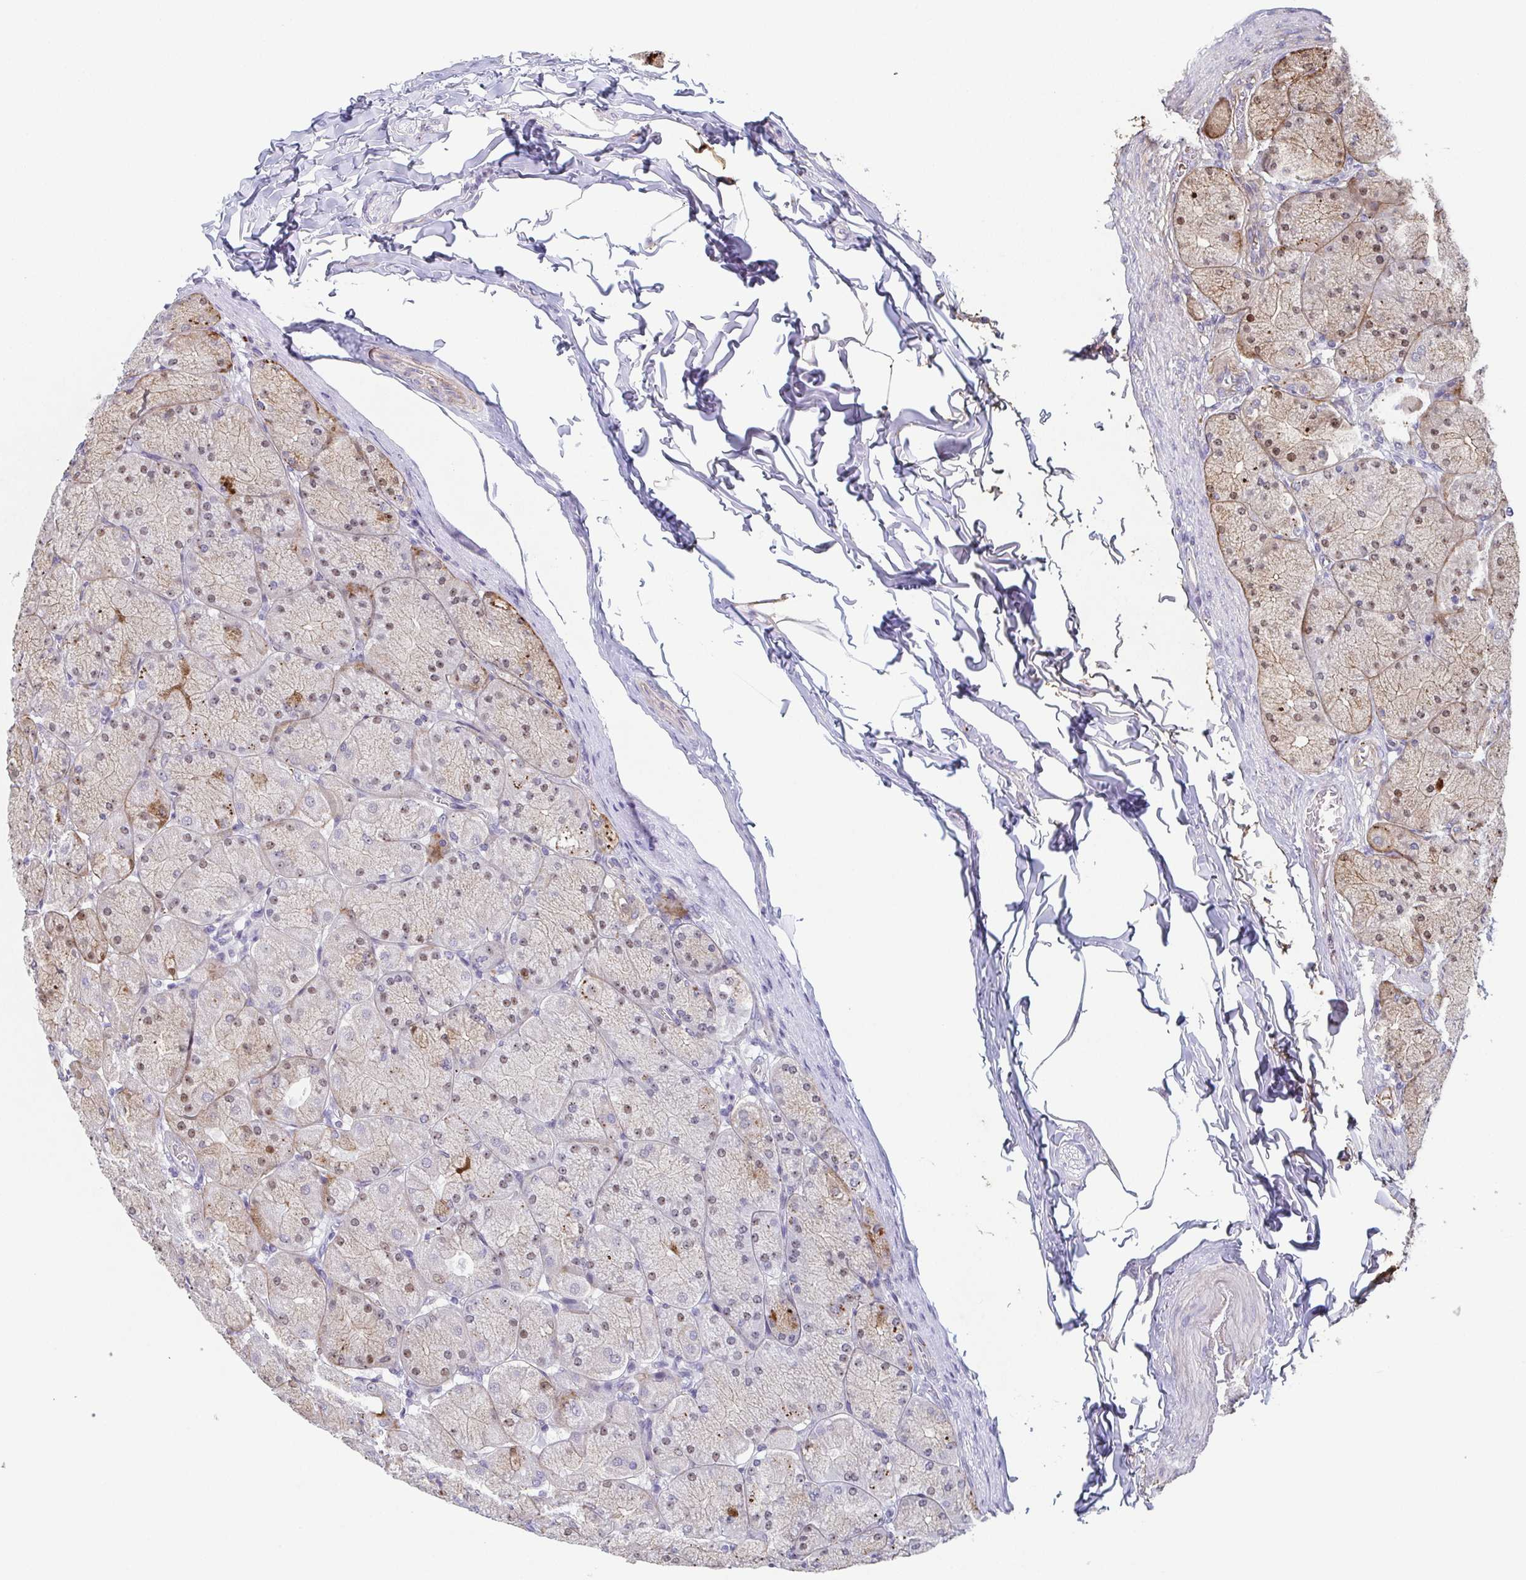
{"staining": {"intensity": "moderate", "quantity": "<25%", "location": "cytoplasmic/membranous,nuclear"}, "tissue": "stomach", "cell_type": "Glandular cells", "image_type": "normal", "snomed": [{"axis": "morphology", "description": "Normal tissue, NOS"}, {"axis": "topography", "description": "Stomach, upper"}], "caption": "This is a histology image of immunohistochemistry staining of unremarkable stomach, which shows moderate positivity in the cytoplasmic/membranous,nuclear of glandular cells.", "gene": "EXOSC7", "patient": {"sex": "female", "age": 56}}